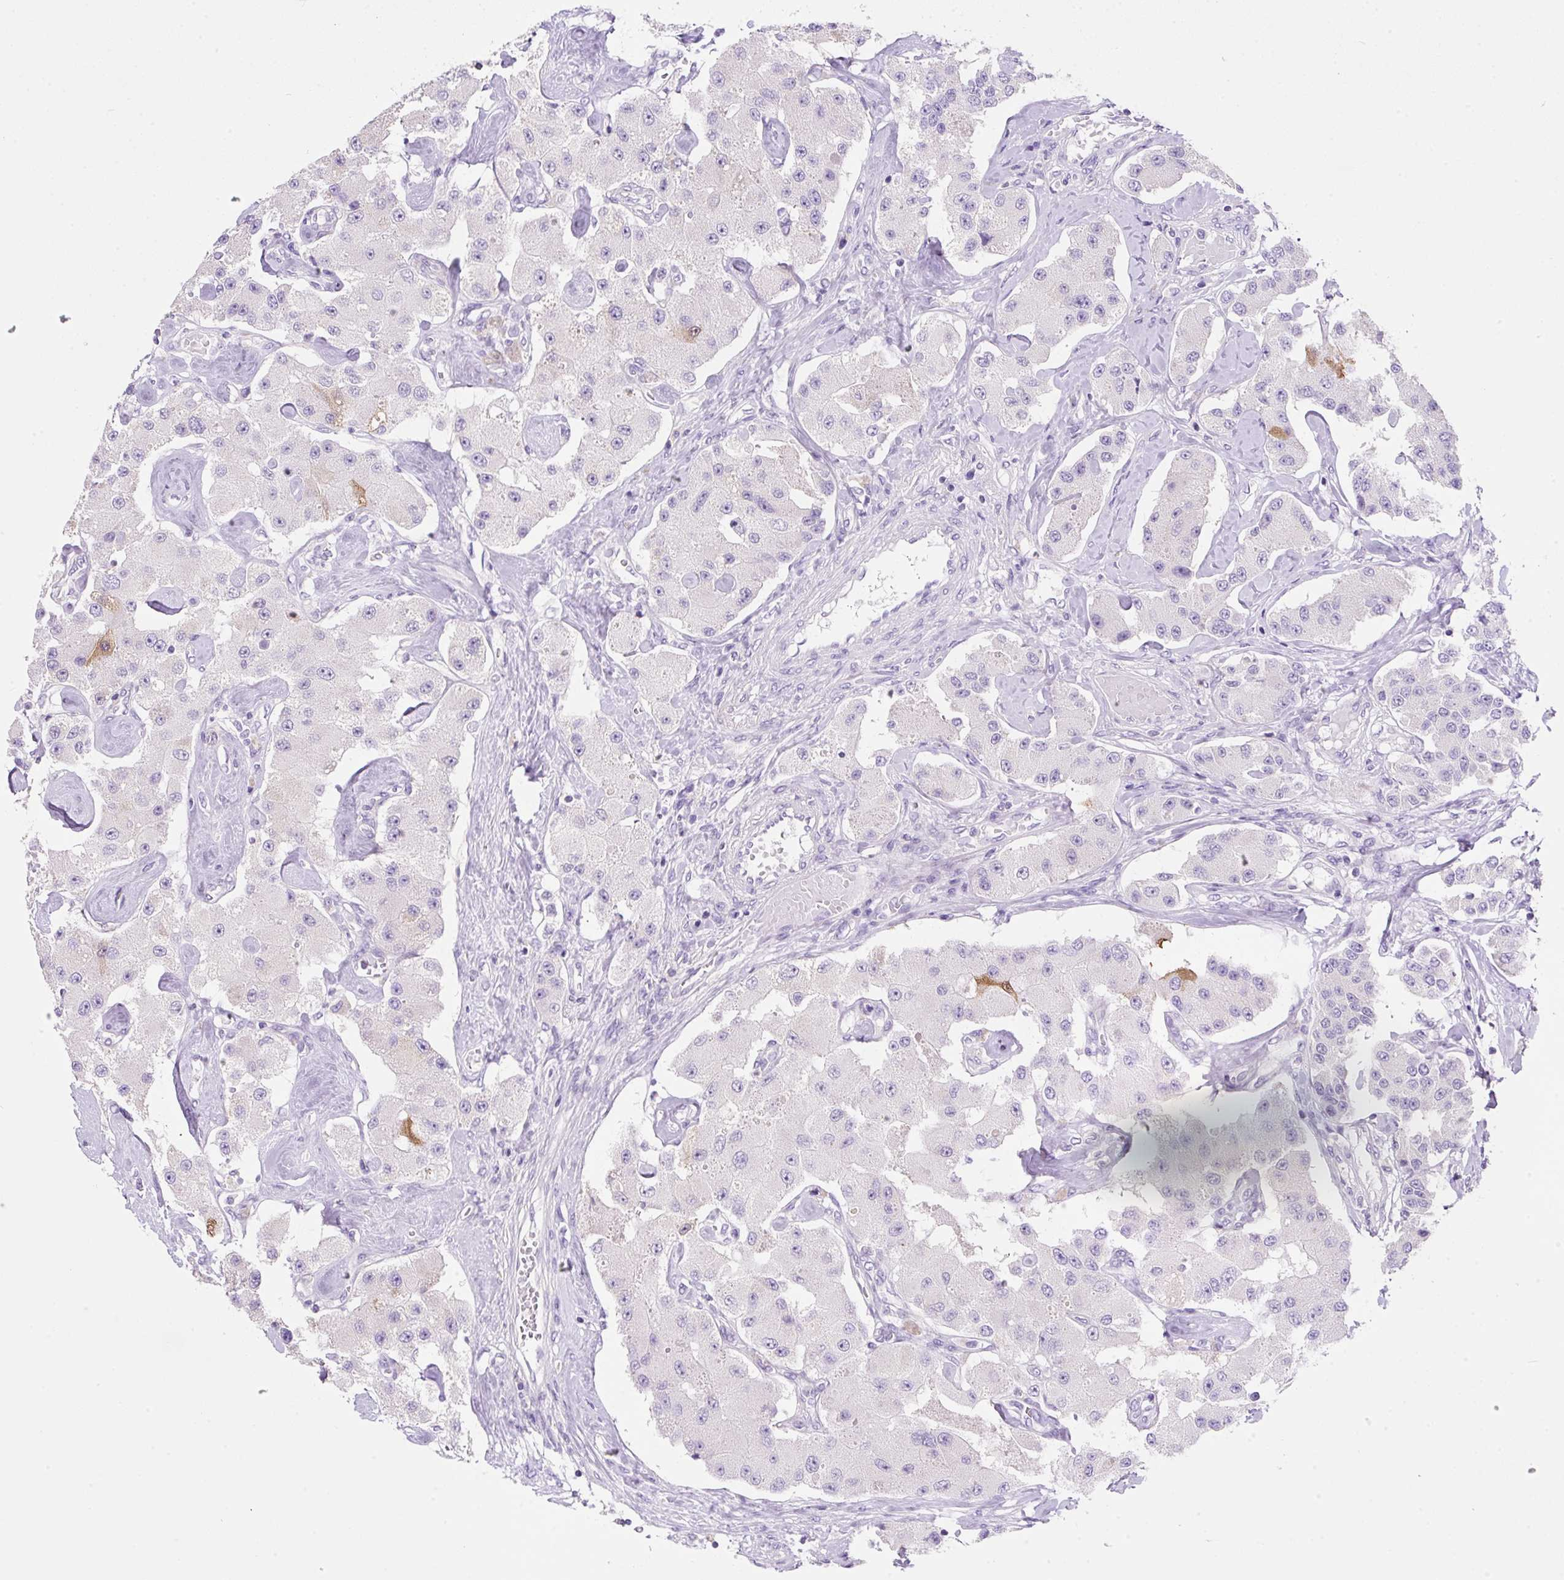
{"staining": {"intensity": "negative", "quantity": "none", "location": "none"}, "tissue": "carcinoid", "cell_type": "Tumor cells", "image_type": "cancer", "snomed": [{"axis": "morphology", "description": "Carcinoid, malignant, NOS"}, {"axis": "topography", "description": "Pancreas"}], "caption": "High magnification brightfield microscopy of malignant carcinoid stained with DAB (3,3'-diaminobenzidine) (brown) and counterstained with hematoxylin (blue): tumor cells show no significant positivity.", "gene": "NDST3", "patient": {"sex": "male", "age": 41}}